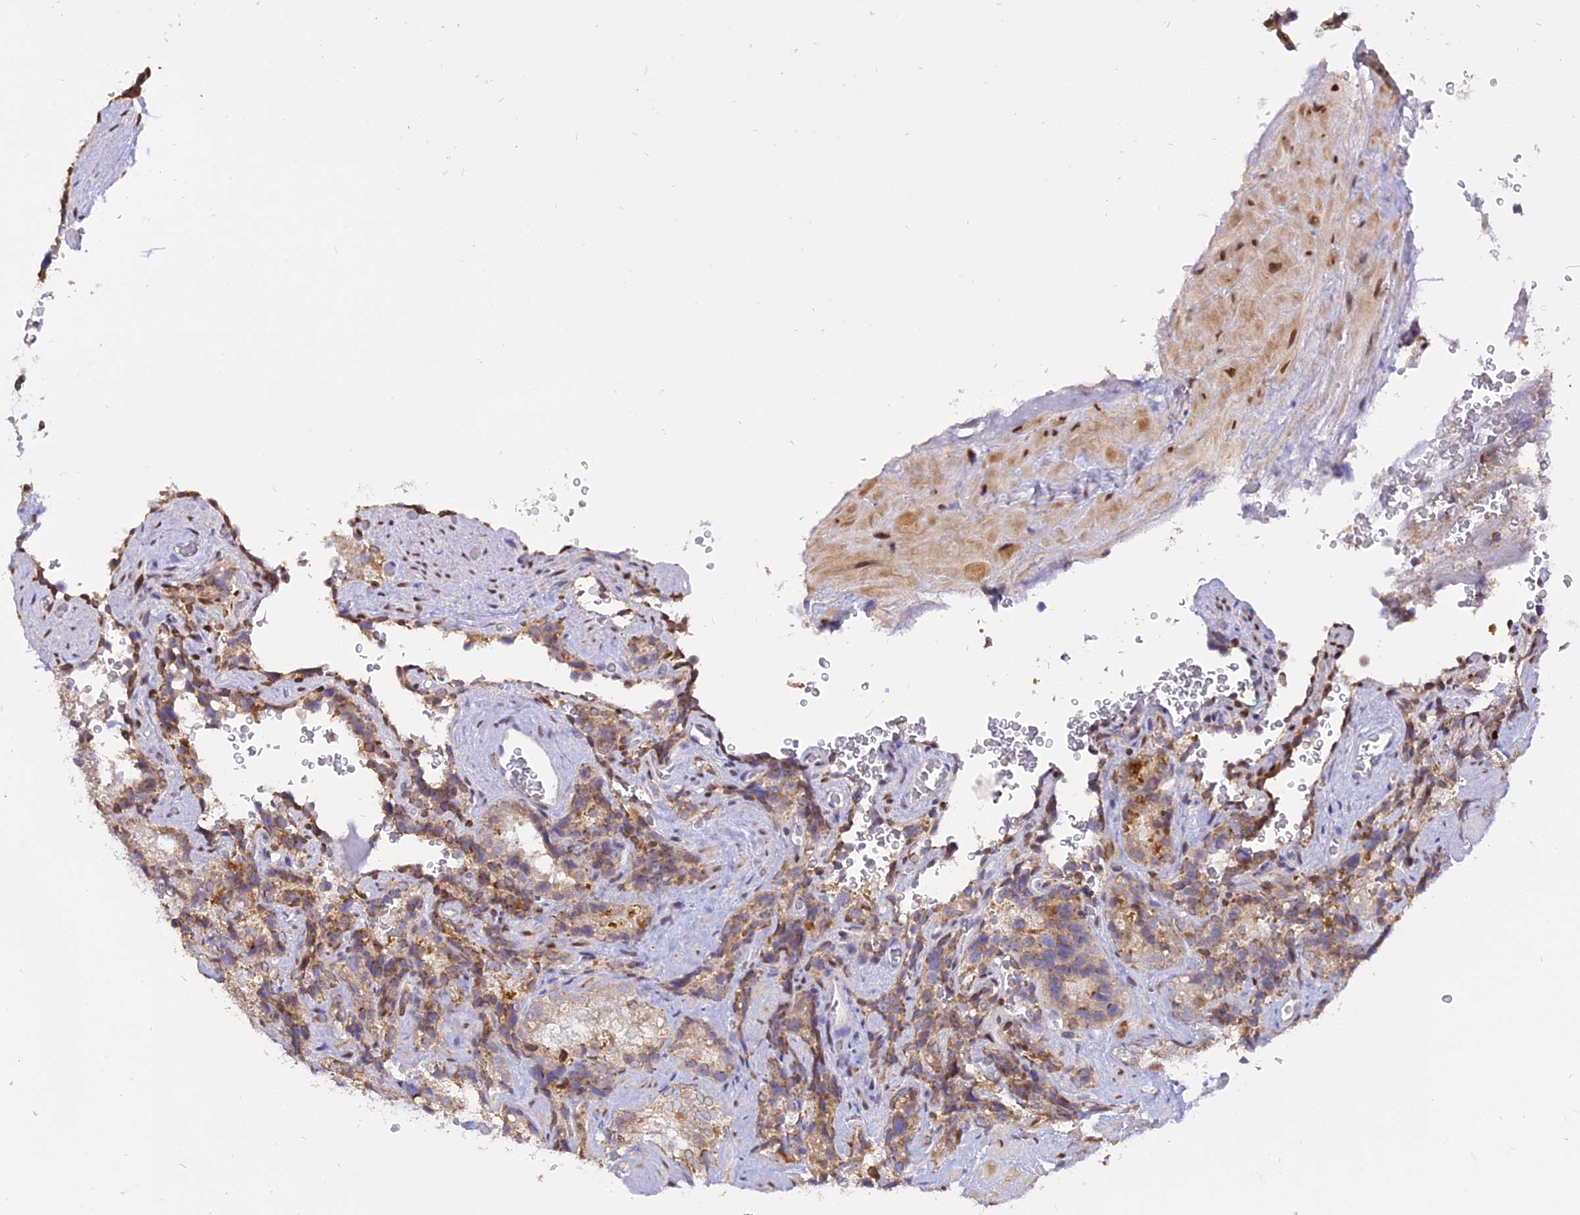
{"staining": {"intensity": "moderate", "quantity": "25%-75%", "location": "cytoplasmic/membranous"}, "tissue": "seminal vesicle", "cell_type": "Glandular cells", "image_type": "normal", "snomed": [{"axis": "morphology", "description": "Normal tissue, NOS"}, {"axis": "topography", "description": "Seminal veicle"}], "caption": "Immunohistochemistry photomicrograph of normal seminal vesicle stained for a protein (brown), which demonstrates medium levels of moderate cytoplasmic/membranous staining in about 25%-75% of glandular cells.", "gene": "CENPV", "patient": {"sex": "male", "age": 58}}